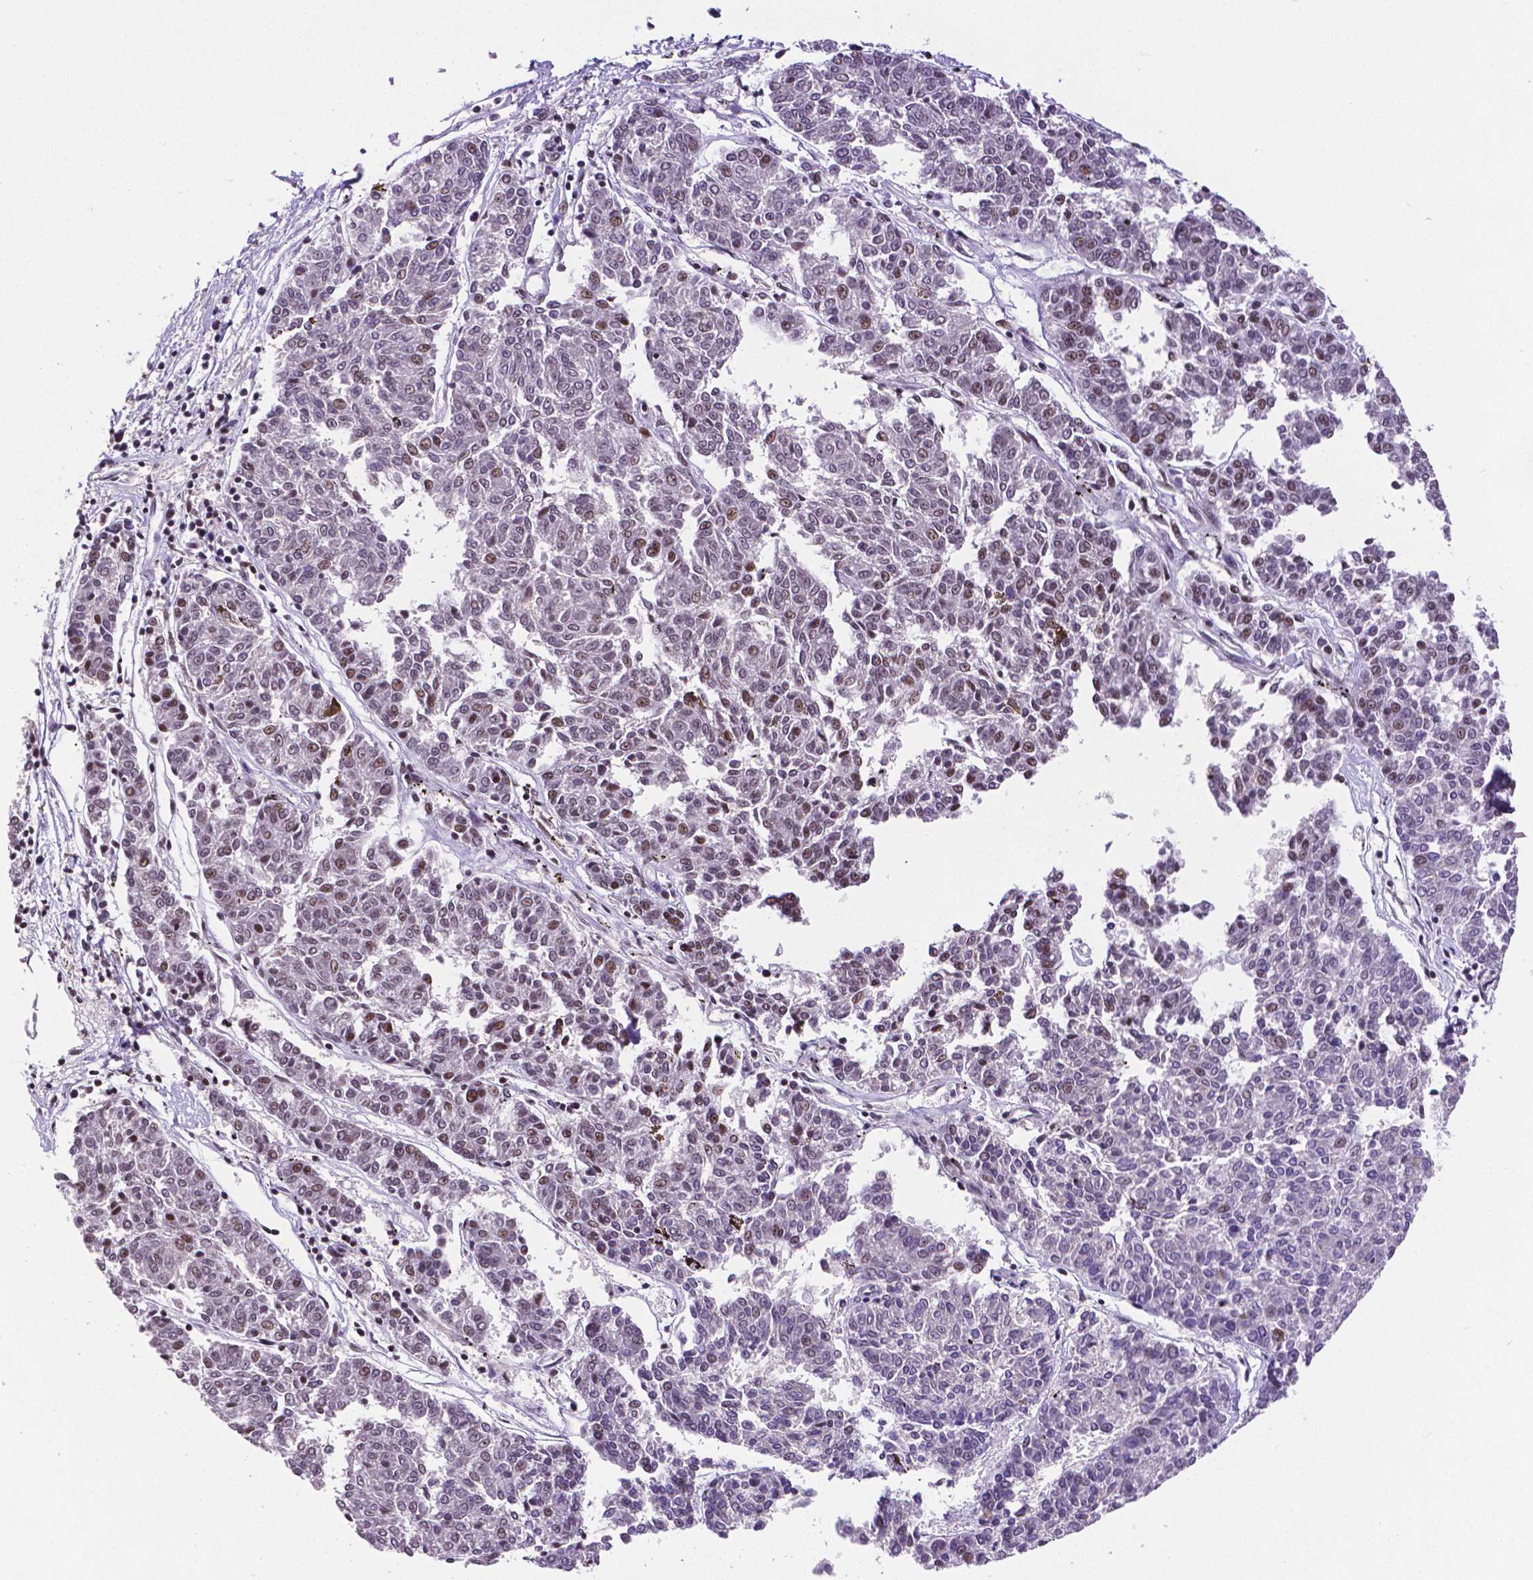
{"staining": {"intensity": "weak", "quantity": "25%-75%", "location": "nuclear"}, "tissue": "melanoma", "cell_type": "Tumor cells", "image_type": "cancer", "snomed": [{"axis": "morphology", "description": "Malignant melanoma, NOS"}, {"axis": "topography", "description": "Skin"}], "caption": "About 25%-75% of tumor cells in malignant melanoma show weak nuclear protein staining as visualized by brown immunohistochemical staining.", "gene": "CTCF", "patient": {"sex": "female", "age": 72}}